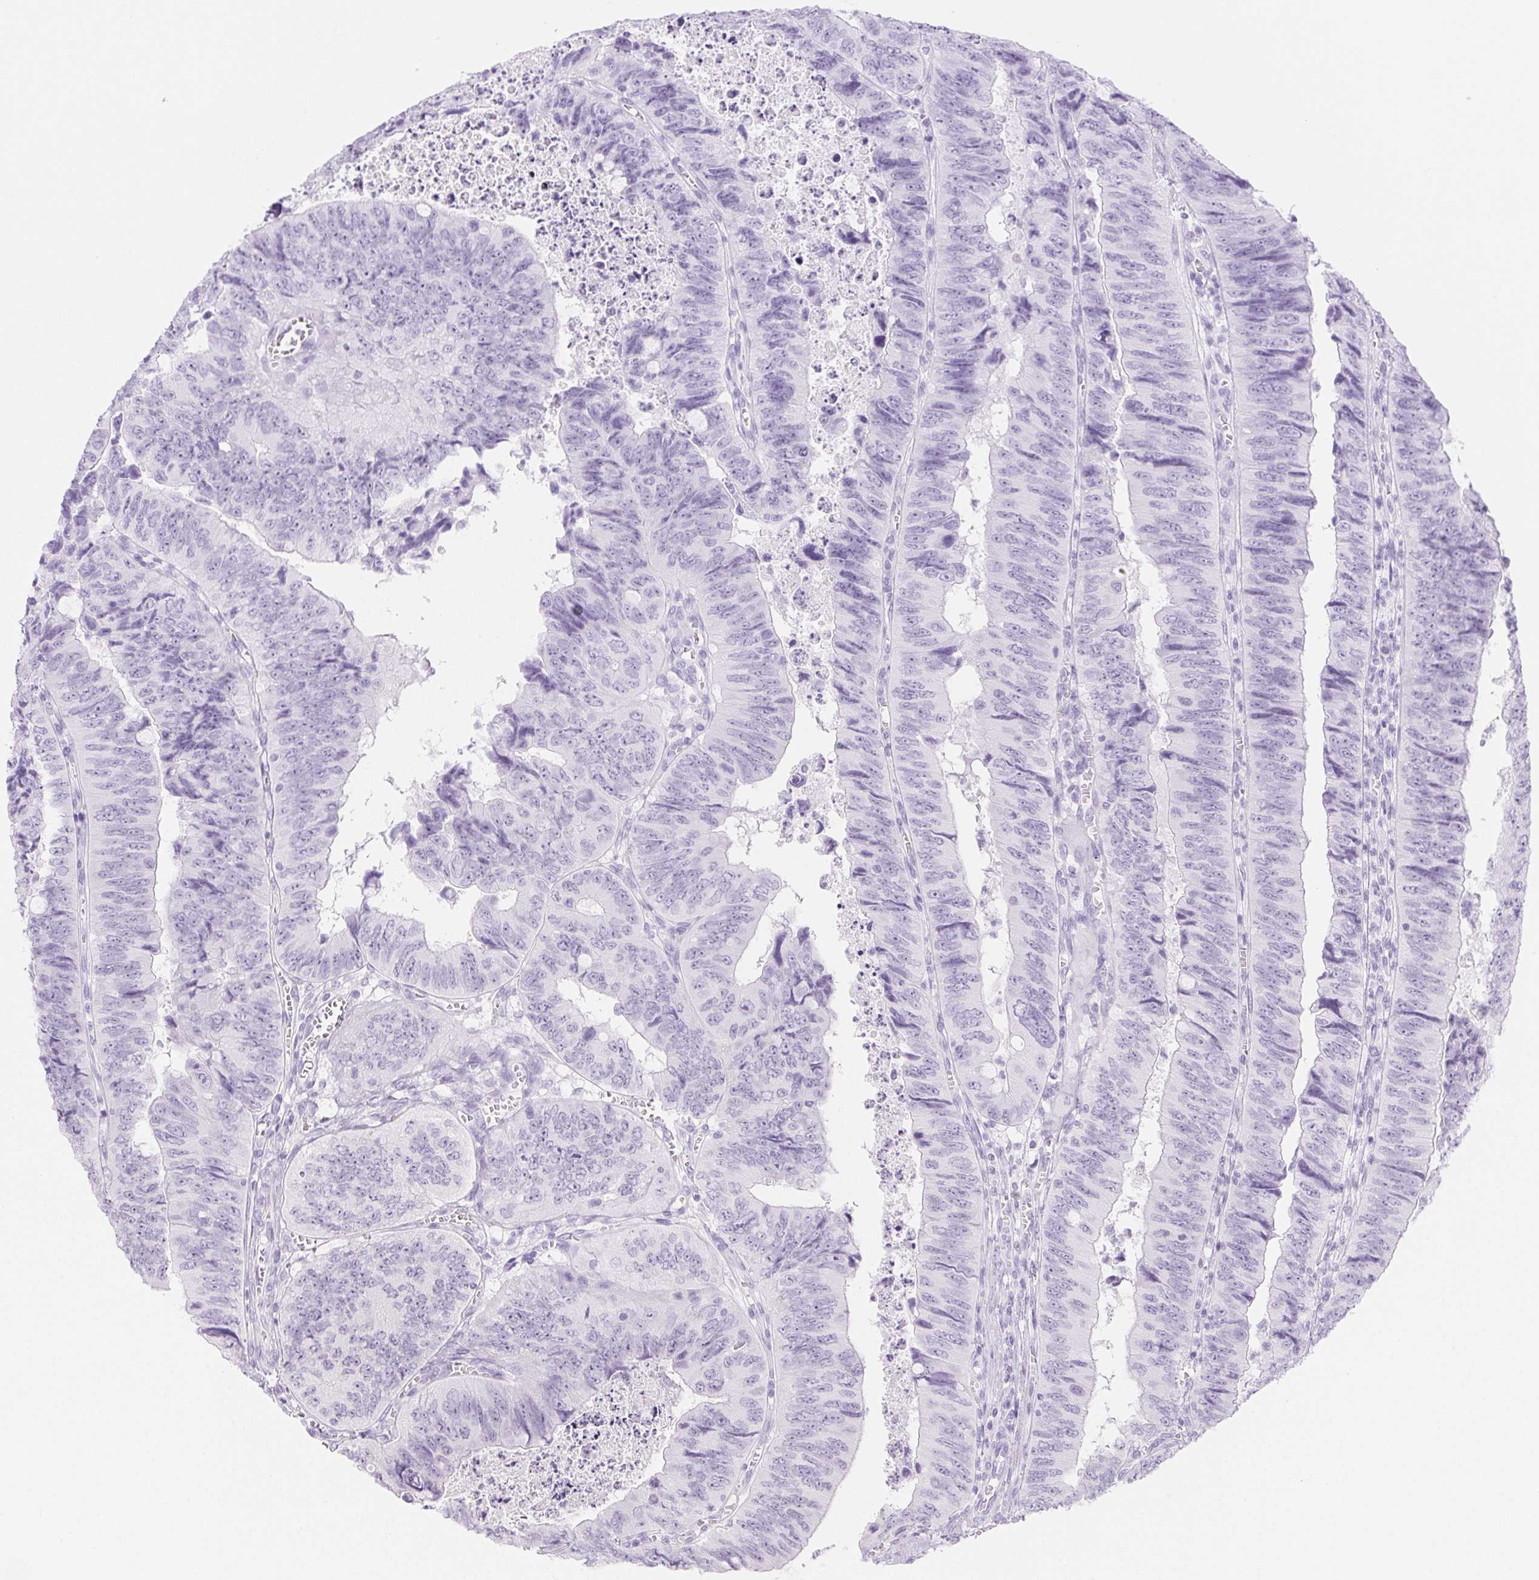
{"staining": {"intensity": "negative", "quantity": "none", "location": "none"}, "tissue": "colorectal cancer", "cell_type": "Tumor cells", "image_type": "cancer", "snomed": [{"axis": "morphology", "description": "Adenocarcinoma, NOS"}, {"axis": "topography", "description": "Colon"}], "caption": "The IHC image has no significant staining in tumor cells of colorectal cancer tissue.", "gene": "PI3", "patient": {"sex": "female", "age": 84}}